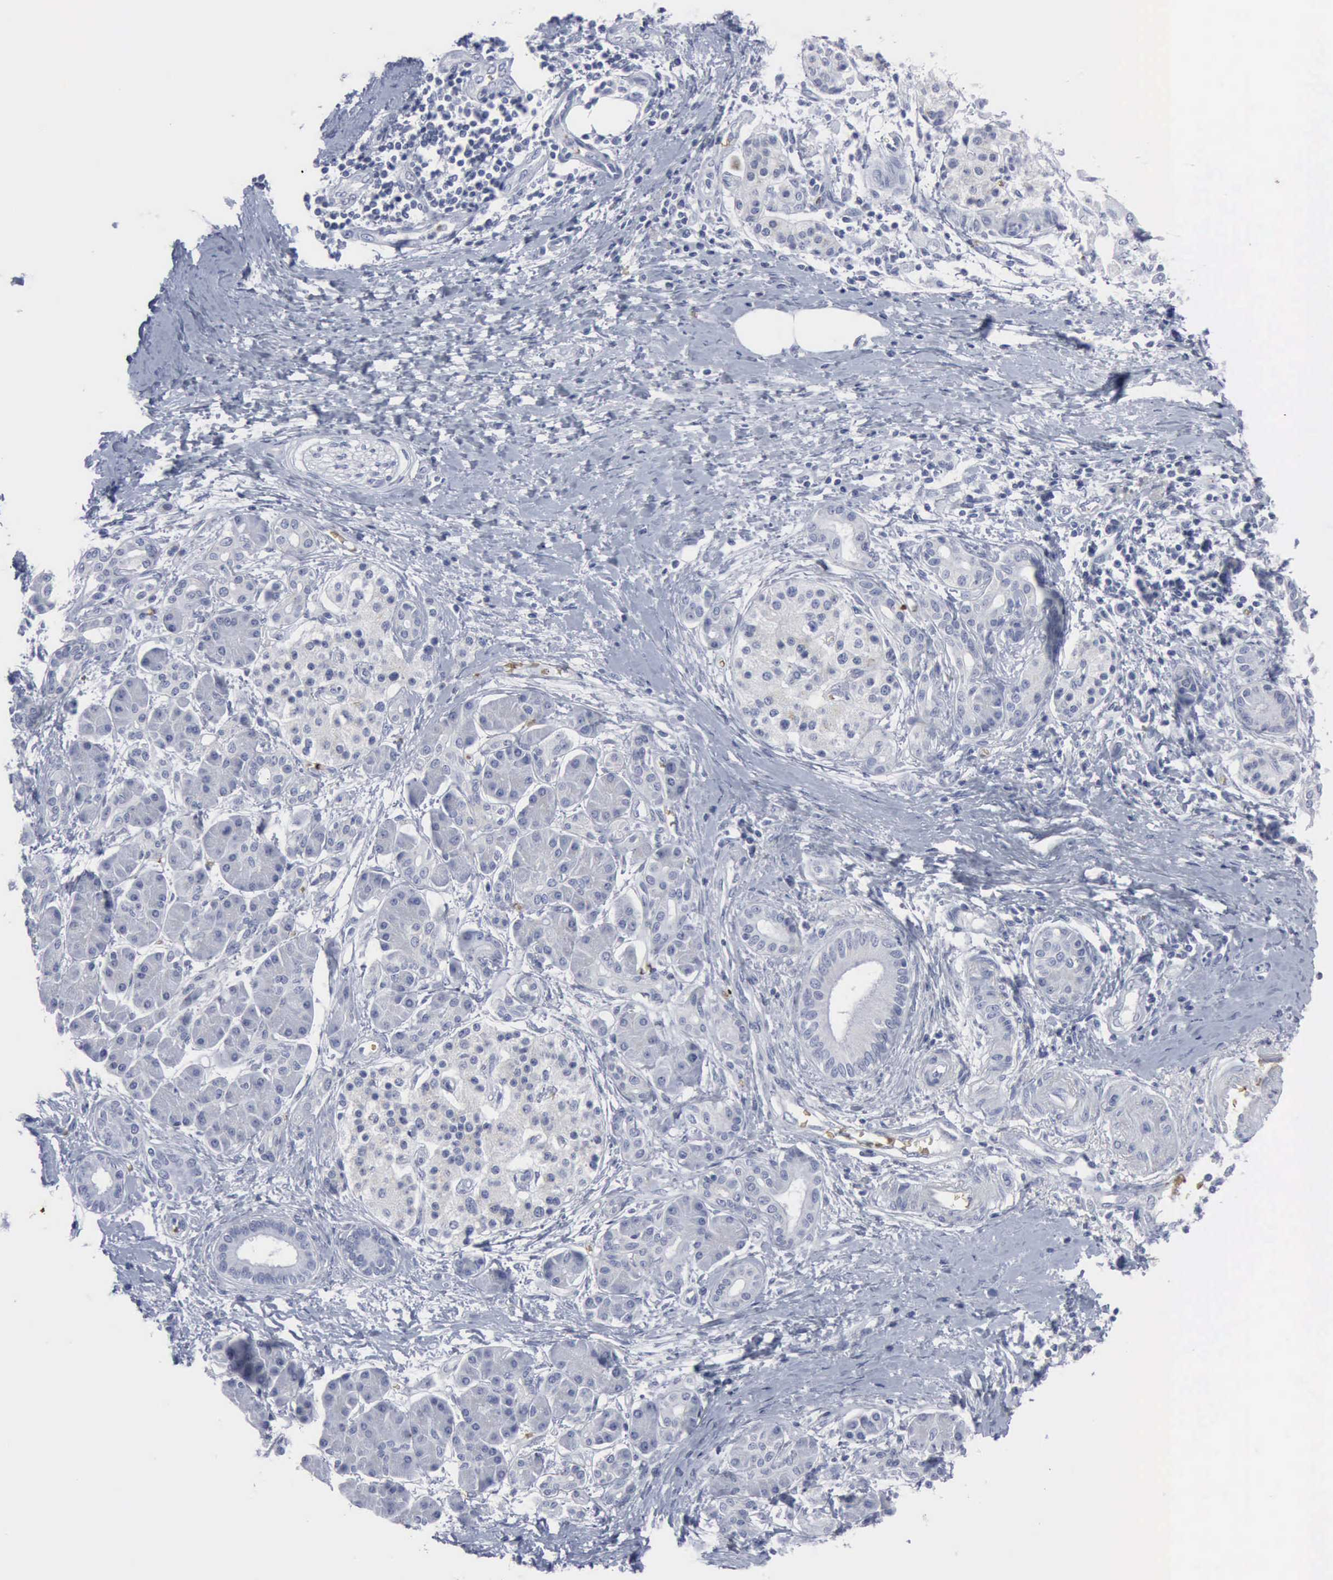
{"staining": {"intensity": "negative", "quantity": "none", "location": "none"}, "tissue": "pancreatic cancer", "cell_type": "Tumor cells", "image_type": "cancer", "snomed": [{"axis": "morphology", "description": "Adenocarcinoma, NOS"}, {"axis": "topography", "description": "Pancreas"}], "caption": "The immunohistochemistry histopathology image has no significant staining in tumor cells of pancreatic adenocarcinoma tissue.", "gene": "TGFB1", "patient": {"sex": "female", "age": 66}}